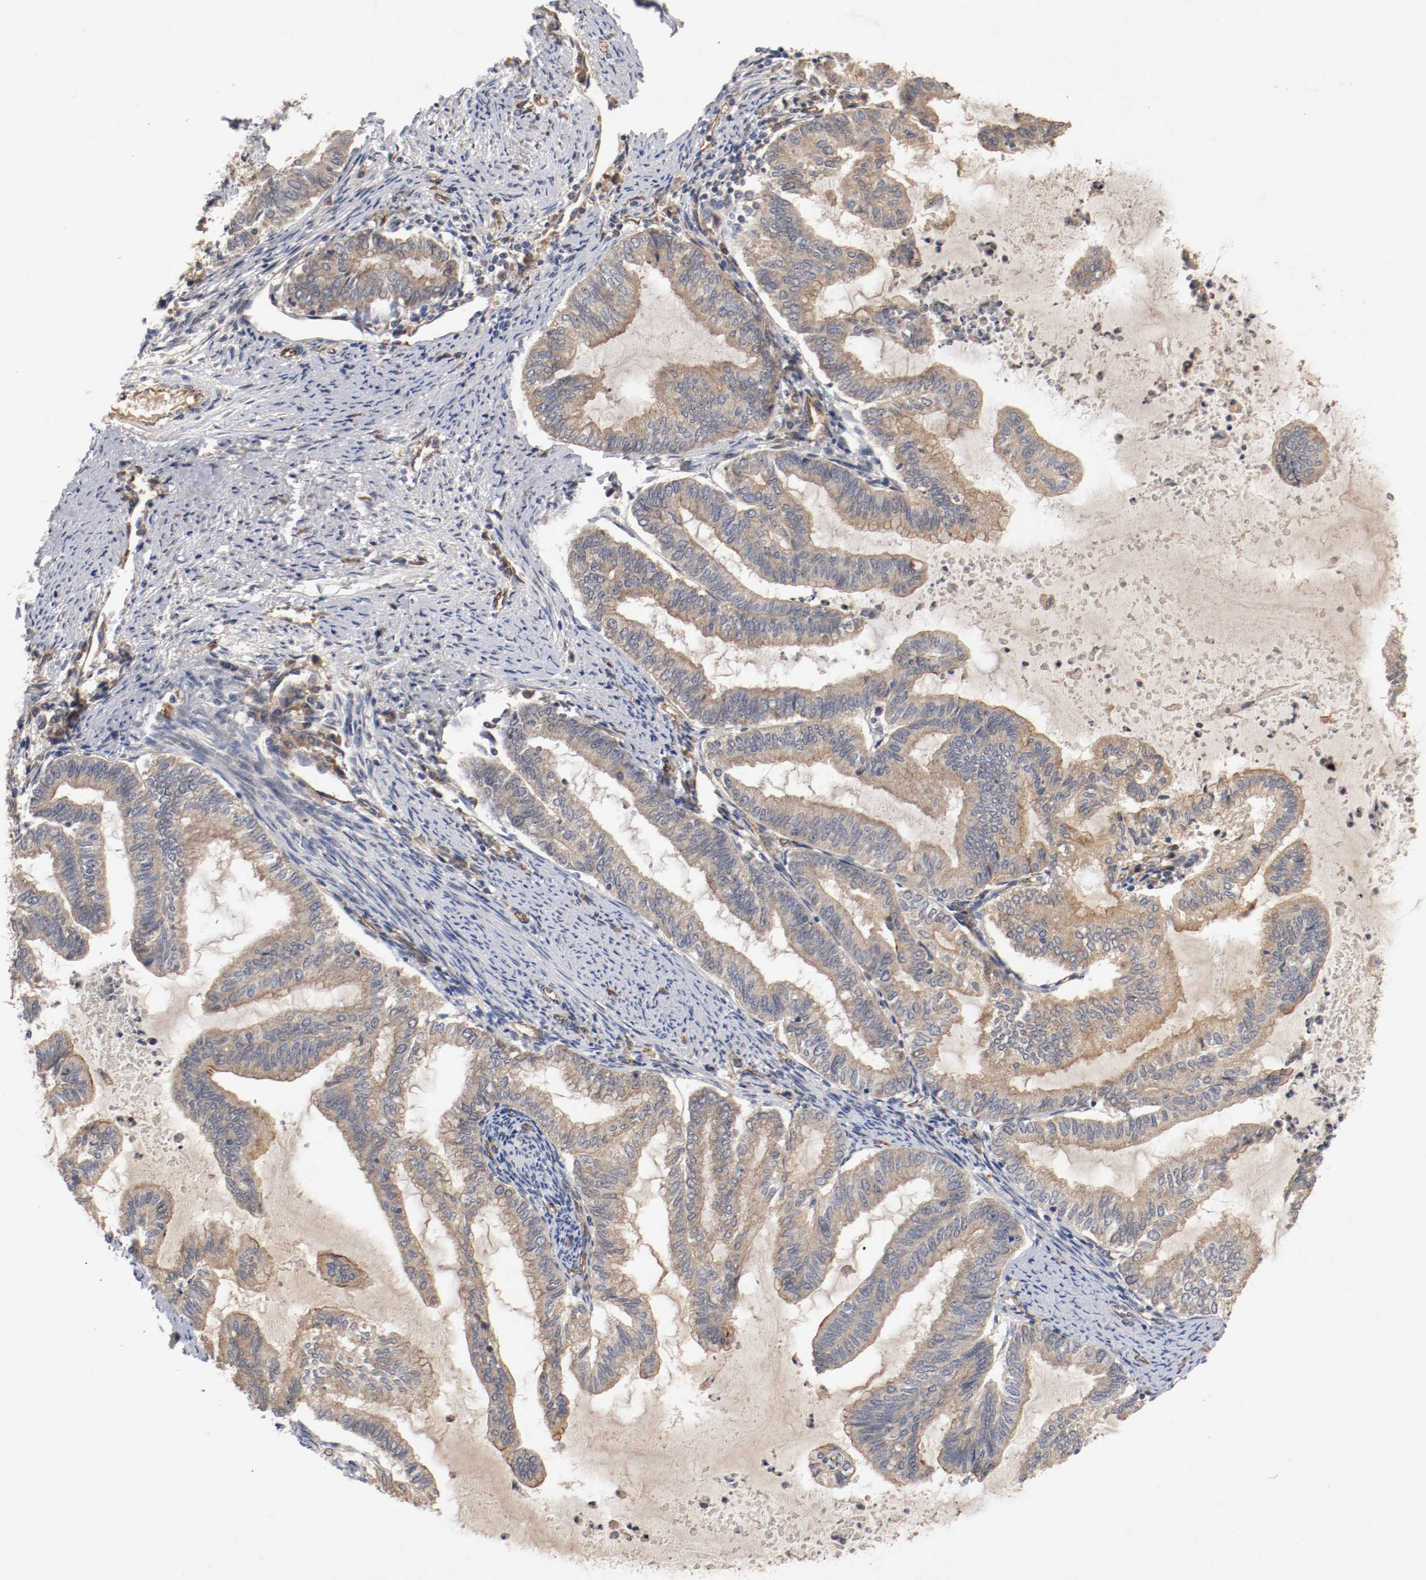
{"staining": {"intensity": "weak", "quantity": ">75%", "location": "cytoplasmic/membranous"}, "tissue": "endometrial cancer", "cell_type": "Tumor cells", "image_type": "cancer", "snomed": [{"axis": "morphology", "description": "Adenocarcinoma, NOS"}, {"axis": "topography", "description": "Endometrium"}], "caption": "Human adenocarcinoma (endometrial) stained with a protein marker exhibits weak staining in tumor cells.", "gene": "TYK2", "patient": {"sex": "female", "age": 79}}